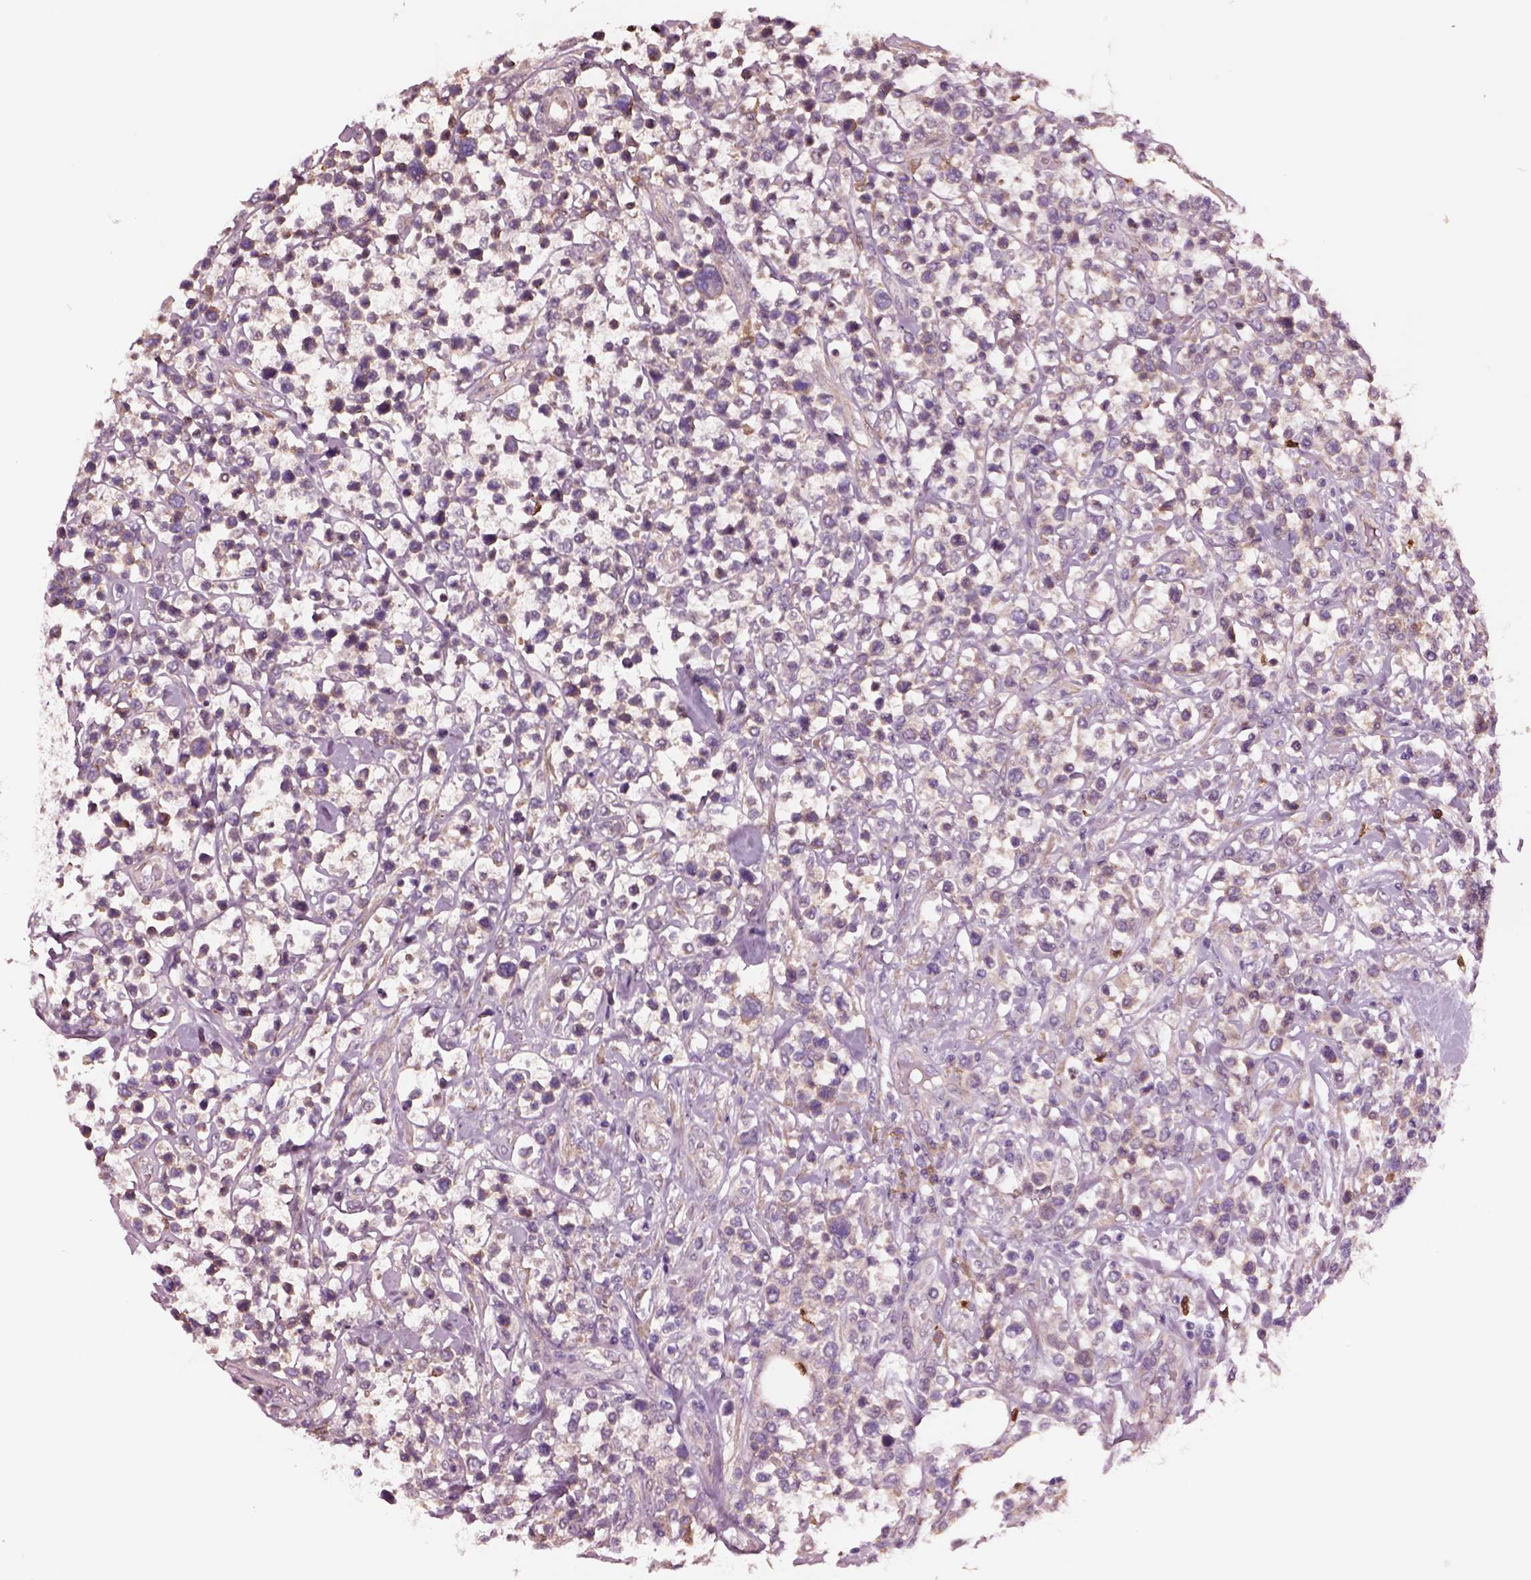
{"staining": {"intensity": "negative", "quantity": "none", "location": "none"}, "tissue": "lymphoma", "cell_type": "Tumor cells", "image_type": "cancer", "snomed": [{"axis": "morphology", "description": "Malignant lymphoma, non-Hodgkin's type, High grade"}, {"axis": "topography", "description": "Soft tissue"}], "caption": "Protein analysis of malignant lymphoma, non-Hodgkin's type (high-grade) reveals no significant staining in tumor cells. The staining was performed using DAB to visualize the protein expression in brown, while the nuclei were stained in blue with hematoxylin (Magnification: 20x).", "gene": "HTR1B", "patient": {"sex": "female", "age": 56}}